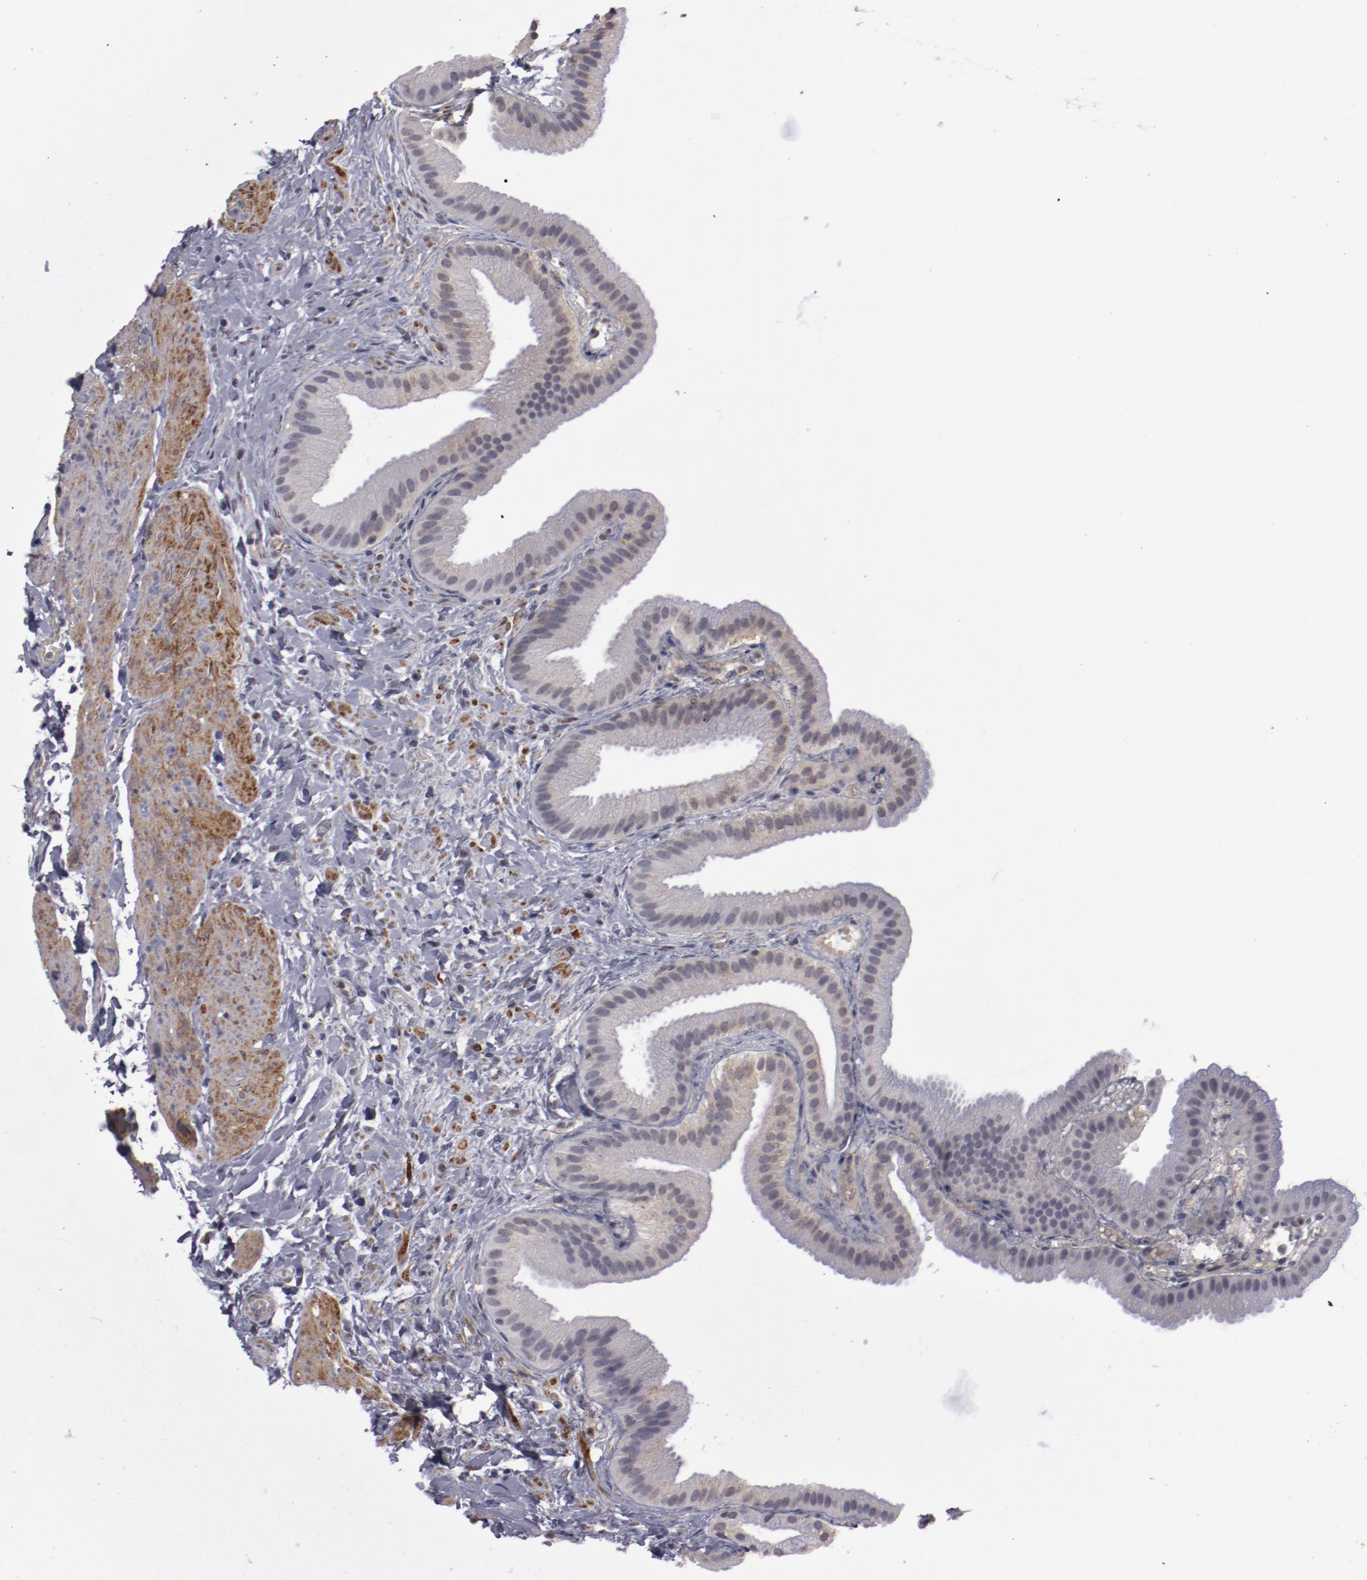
{"staining": {"intensity": "negative", "quantity": "none", "location": "none"}, "tissue": "gallbladder", "cell_type": "Glandular cells", "image_type": "normal", "snomed": [{"axis": "morphology", "description": "Normal tissue, NOS"}, {"axis": "topography", "description": "Gallbladder"}], "caption": "Micrograph shows no protein expression in glandular cells of benign gallbladder.", "gene": "LEF1", "patient": {"sex": "female", "age": 63}}